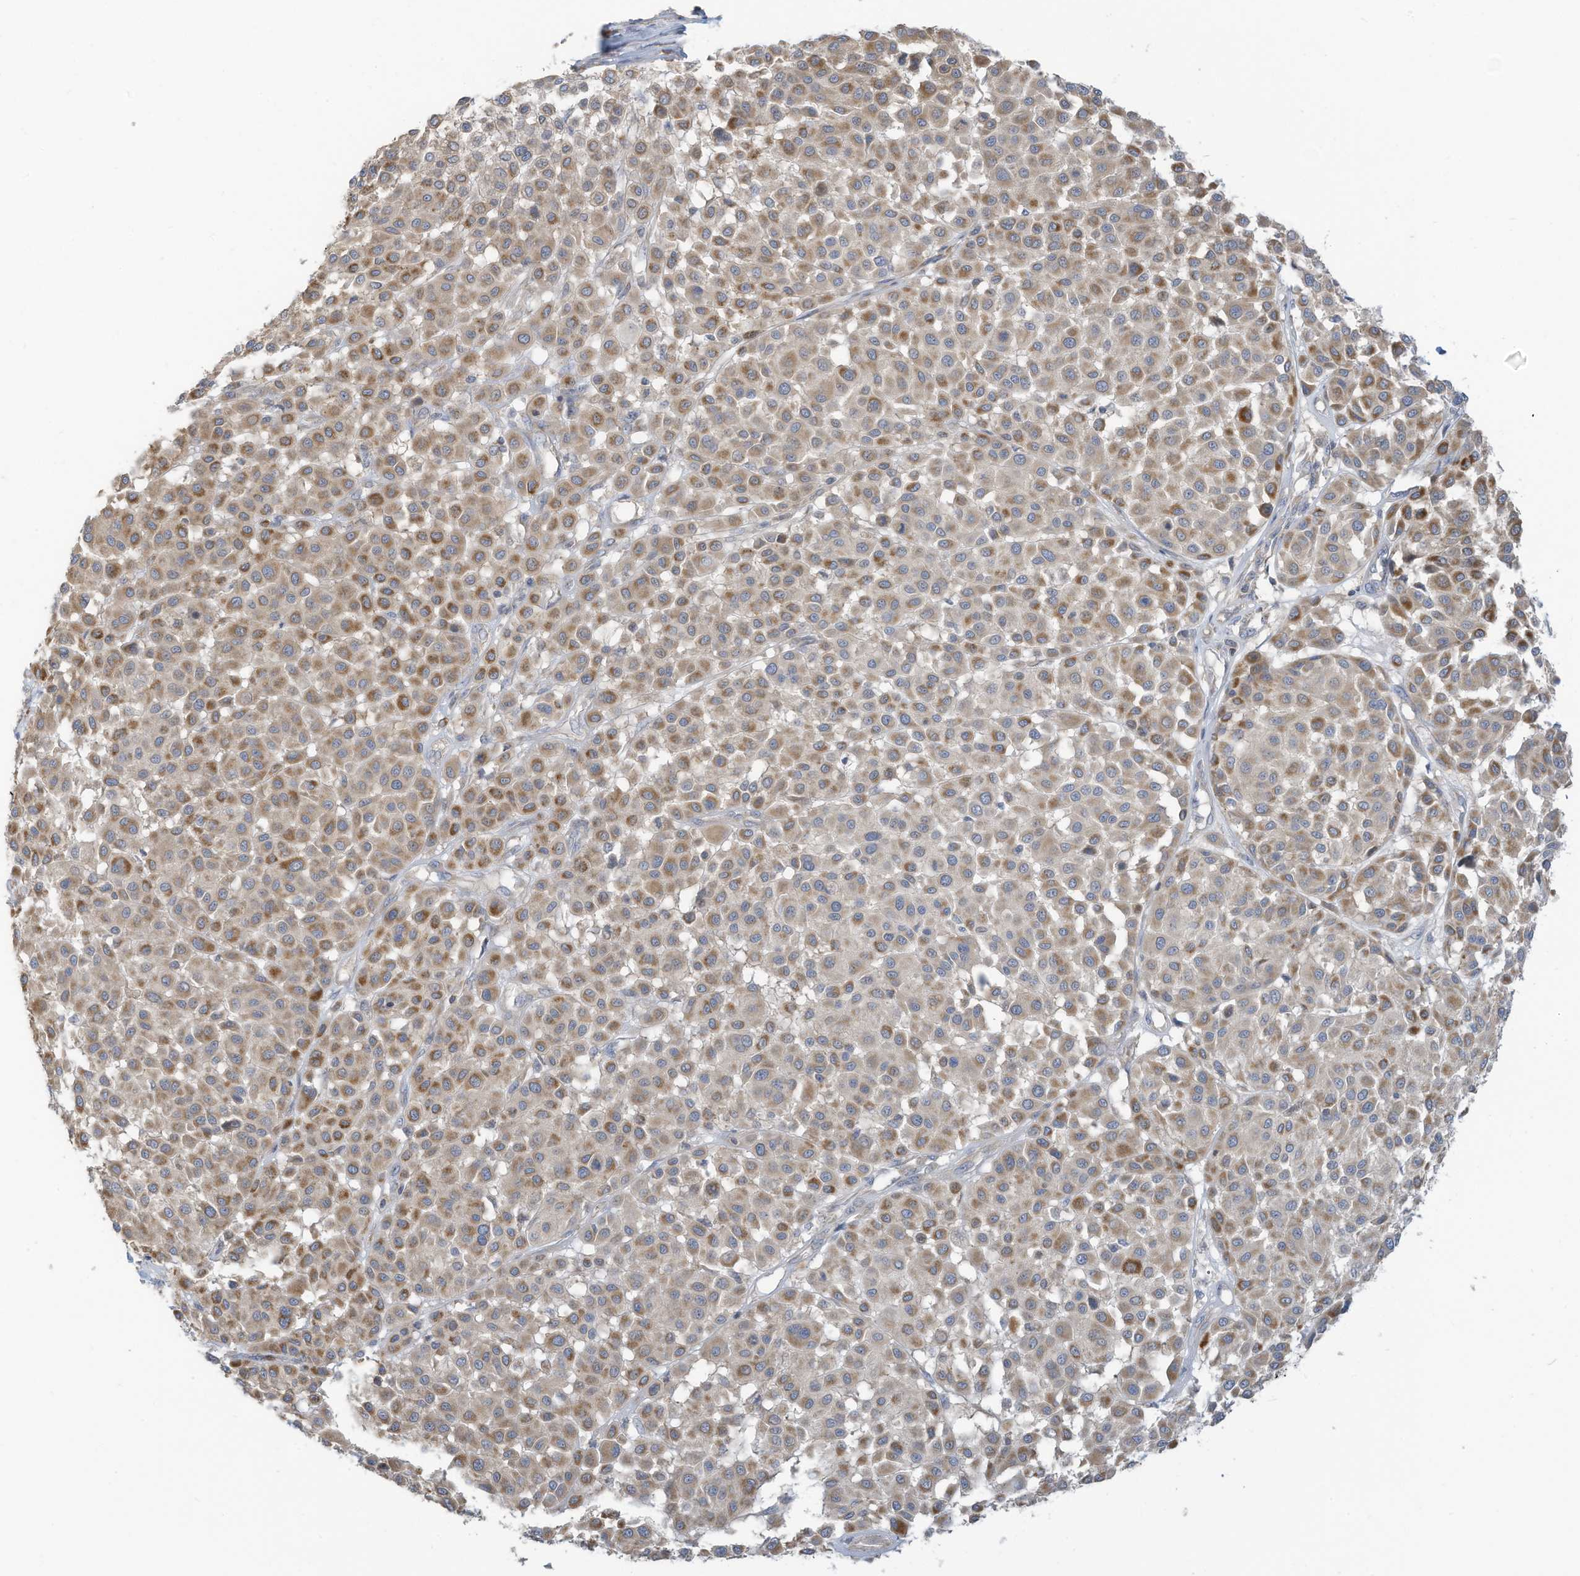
{"staining": {"intensity": "moderate", "quantity": ">75%", "location": "cytoplasmic/membranous"}, "tissue": "melanoma", "cell_type": "Tumor cells", "image_type": "cancer", "snomed": [{"axis": "morphology", "description": "Malignant melanoma, Metastatic site"}, {"axis": "topography", "description": "Soft tissue"}], "caption": "The immunohistochemical stain highlights moderate cytoplasmic/membranous staining in tumor cells of malignant melanoma (metastatic site) tissue. Nuclei are stained in blue.", "gene": "GTPBP2", "patient": {"sex": "male", "age": 41}}